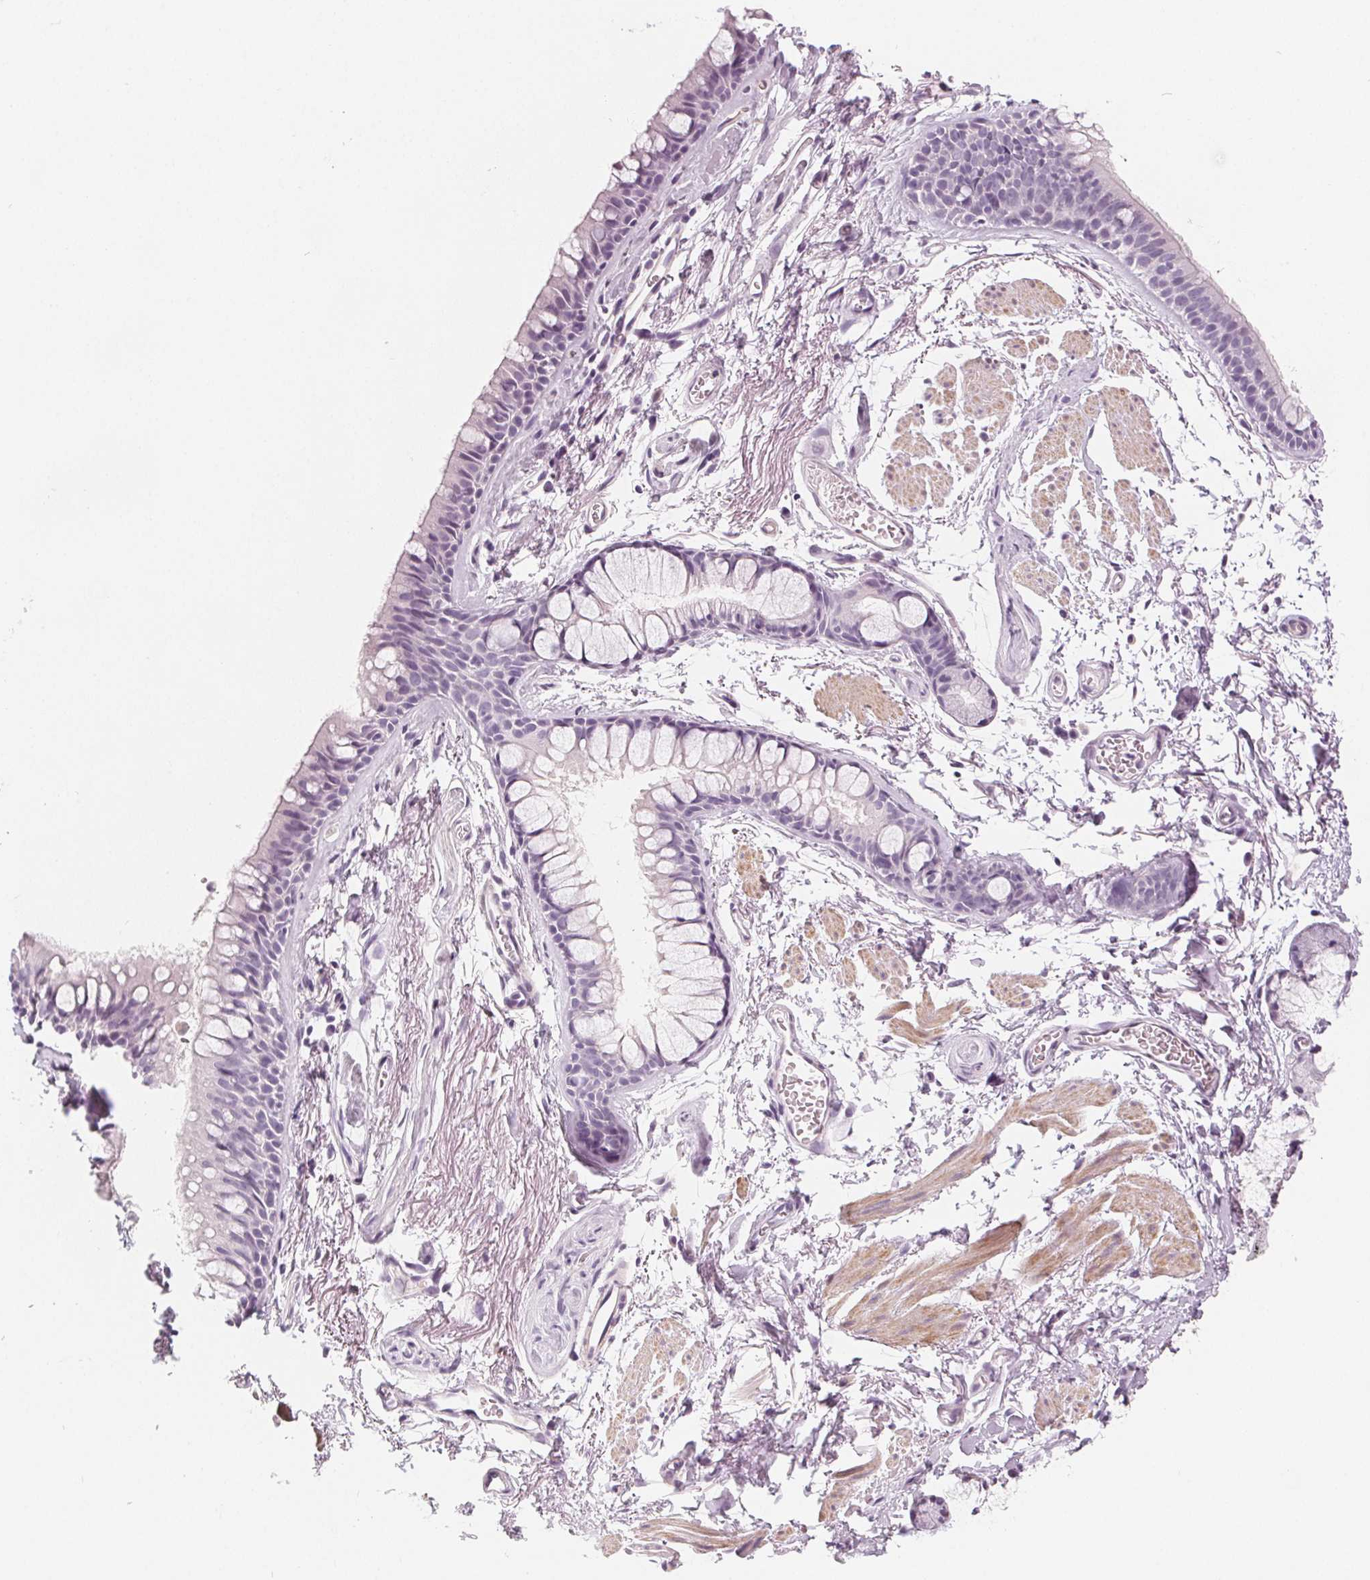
{"staining": {"intensity": "negative", "quantity": "none", "location": "none"}, "tissue": "soft tissue", "cell_type": "Fibroblasts", "image_type": "normal", "snomed": [{"axis": "morphology", "description": "Normal tissue, NOS"}, {"axis": "topography", "description": "Cartilage tissue"}, {"axis": "topography", "description": "Bronchus"}], "caption": "The micrograph shows no staining of fibroblasts in benign soft tissue.", "gene": "SLC5A12", "patient": {"sex": "female", "age": 79}}